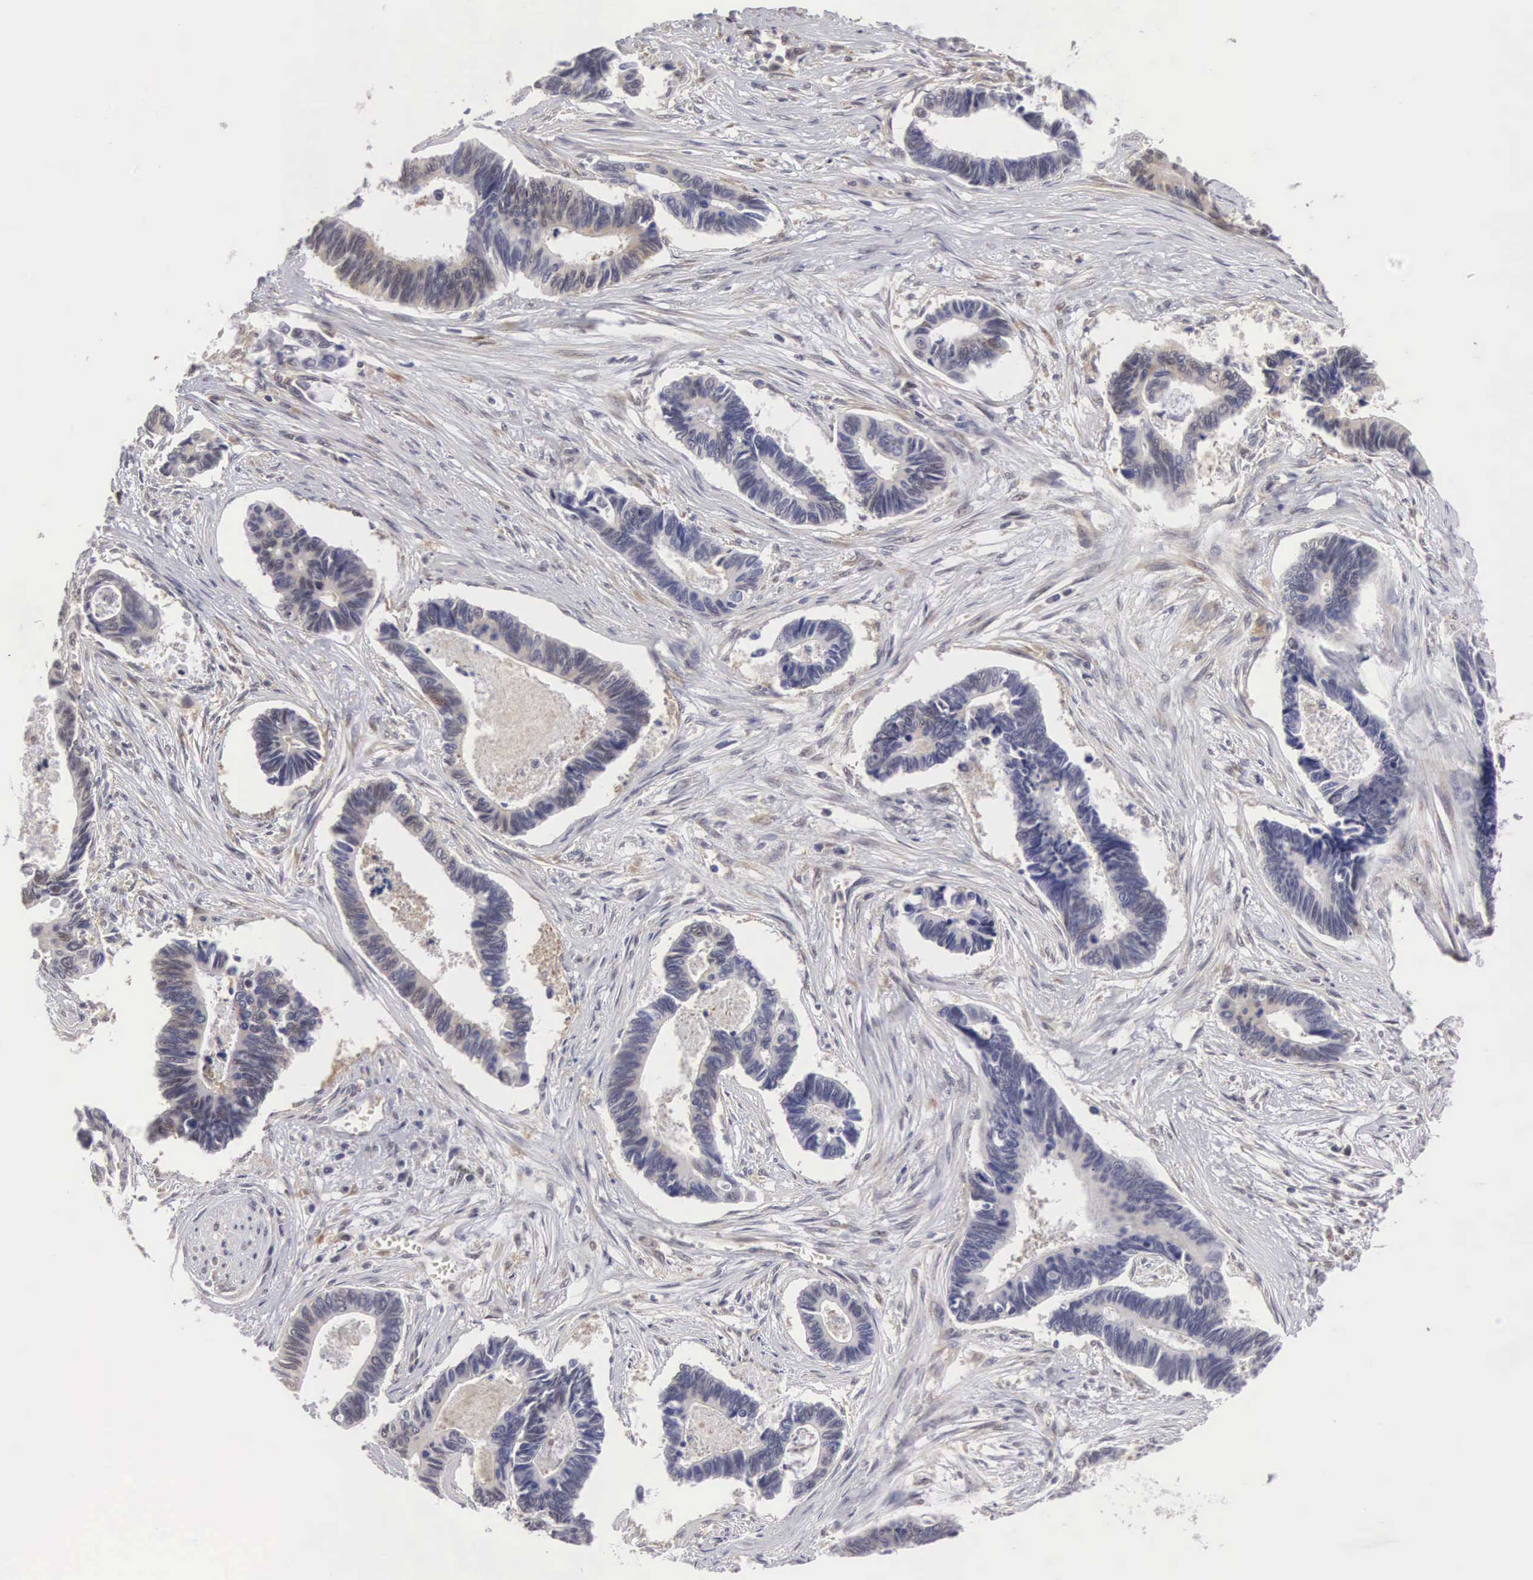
{"staining": {"intensity": "weak", "quantity": "<25%", "location": "cytoplasmic/membranous"}, "tissue": "pancreatic cancer", "cell_type": "Tumor cells", "image_type": "cancer", "snomed": [{"axis": "morphology", "description": "Adenocarcinoma, NOS"}, {"axis": "topography", "description": "Pancreas"}], "caption": "Tumor cells are negative for protein expression in human pancreatic cancer (adenocarcinoma).", "gene": "ADSL", "patient": {"sex": "female", "age": 70}}